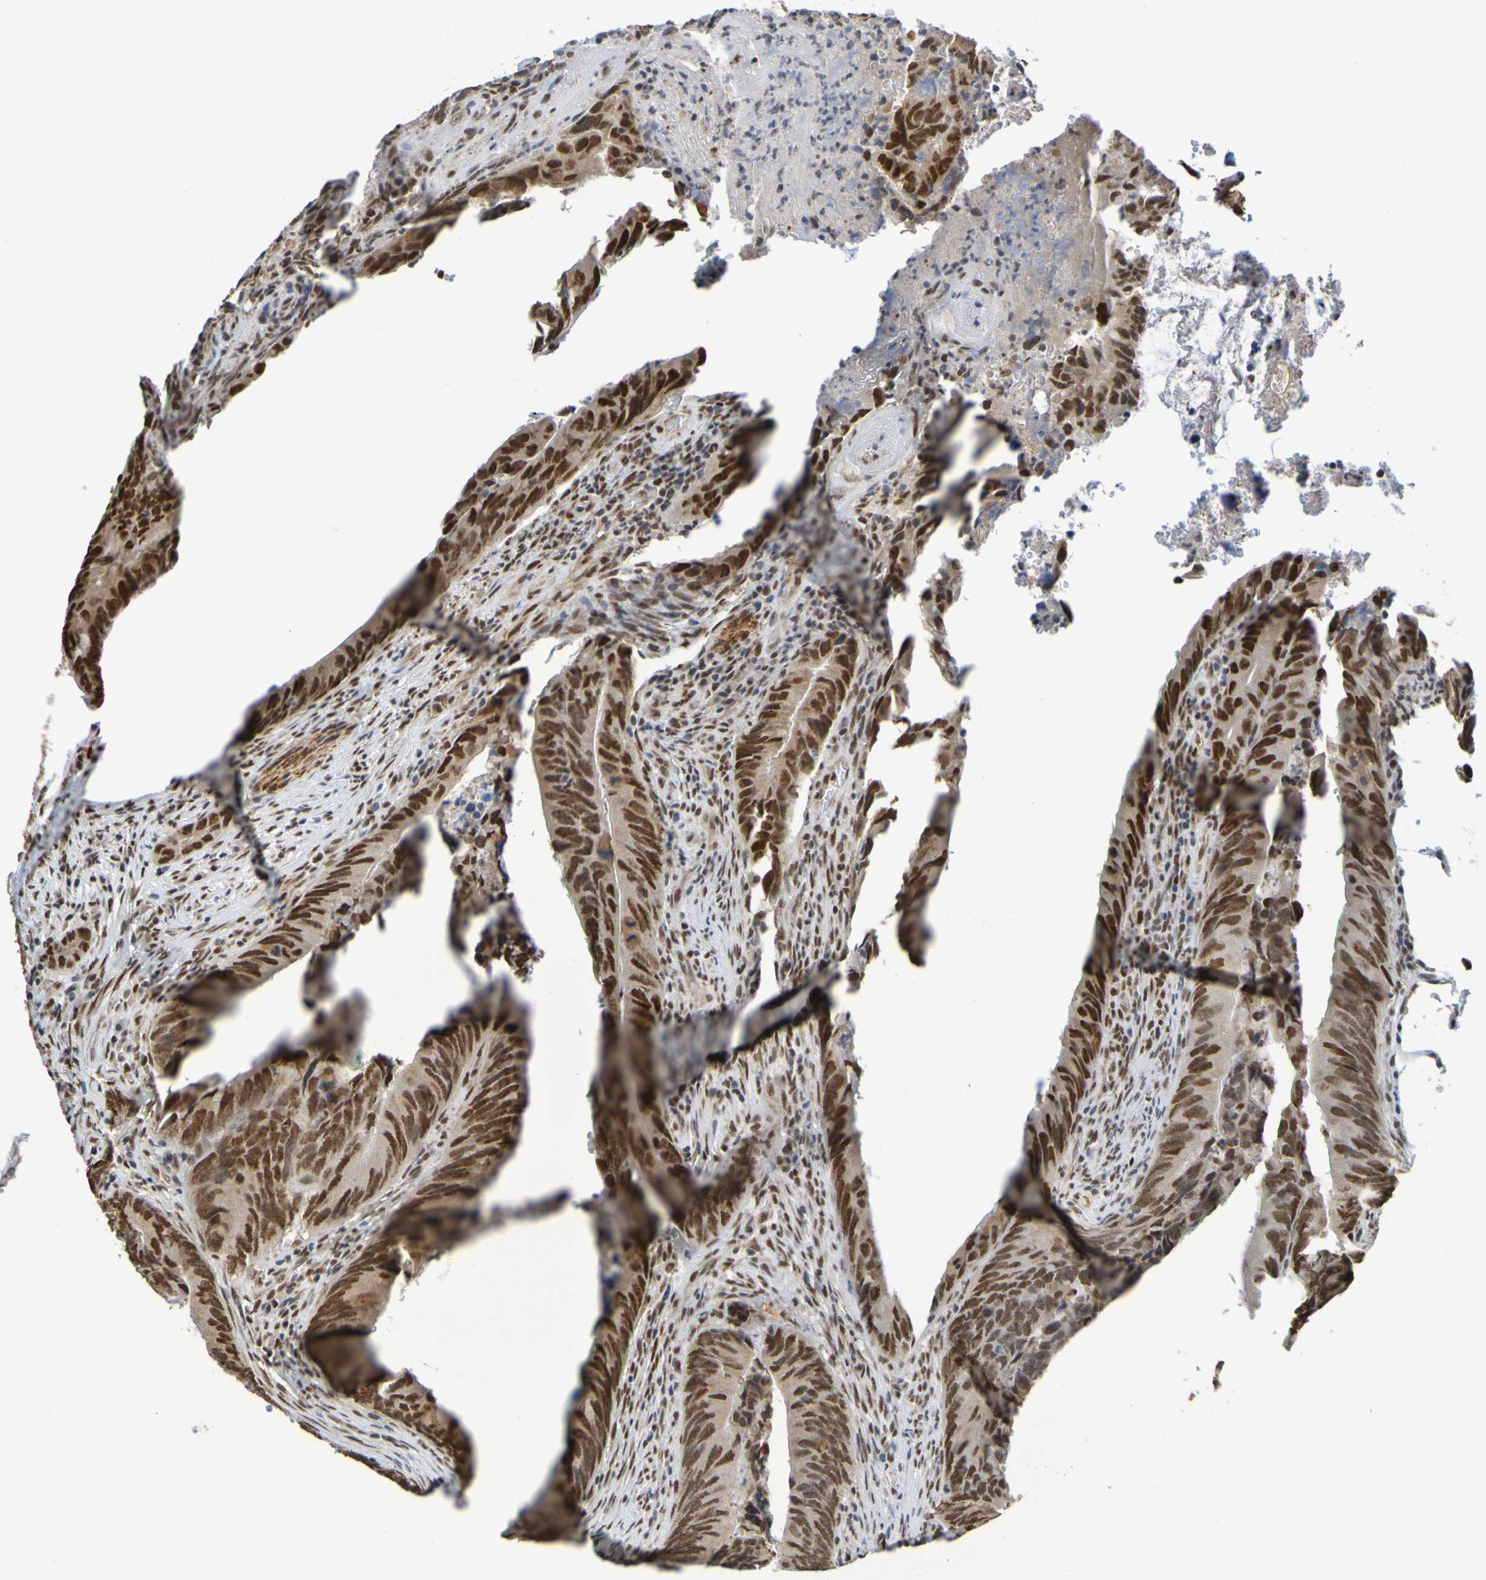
{"staining": {"intensity": "strong", "quantity": ">75%", "location": "nuclear"}, "tissue": "colorectal cancer", "cell_type": "Tumor cells", "image_type": "cancer", "snomed": [{"axis": "morphology", "description": "Normal tissue, NOS"}, {"axis": "morphology", "description": "Adenocarcinoma, NOS"}, {"axis": "topography", "description": "Colon"}], "caption": "Colorectal cancer (adenocarcinoma) was stained to show a protein in brown. There is high levels of strong nuclear staining in about >75% of tumor cells.", "gene": "HDAC2", "patient": {"sex": "male", "age": 56}}